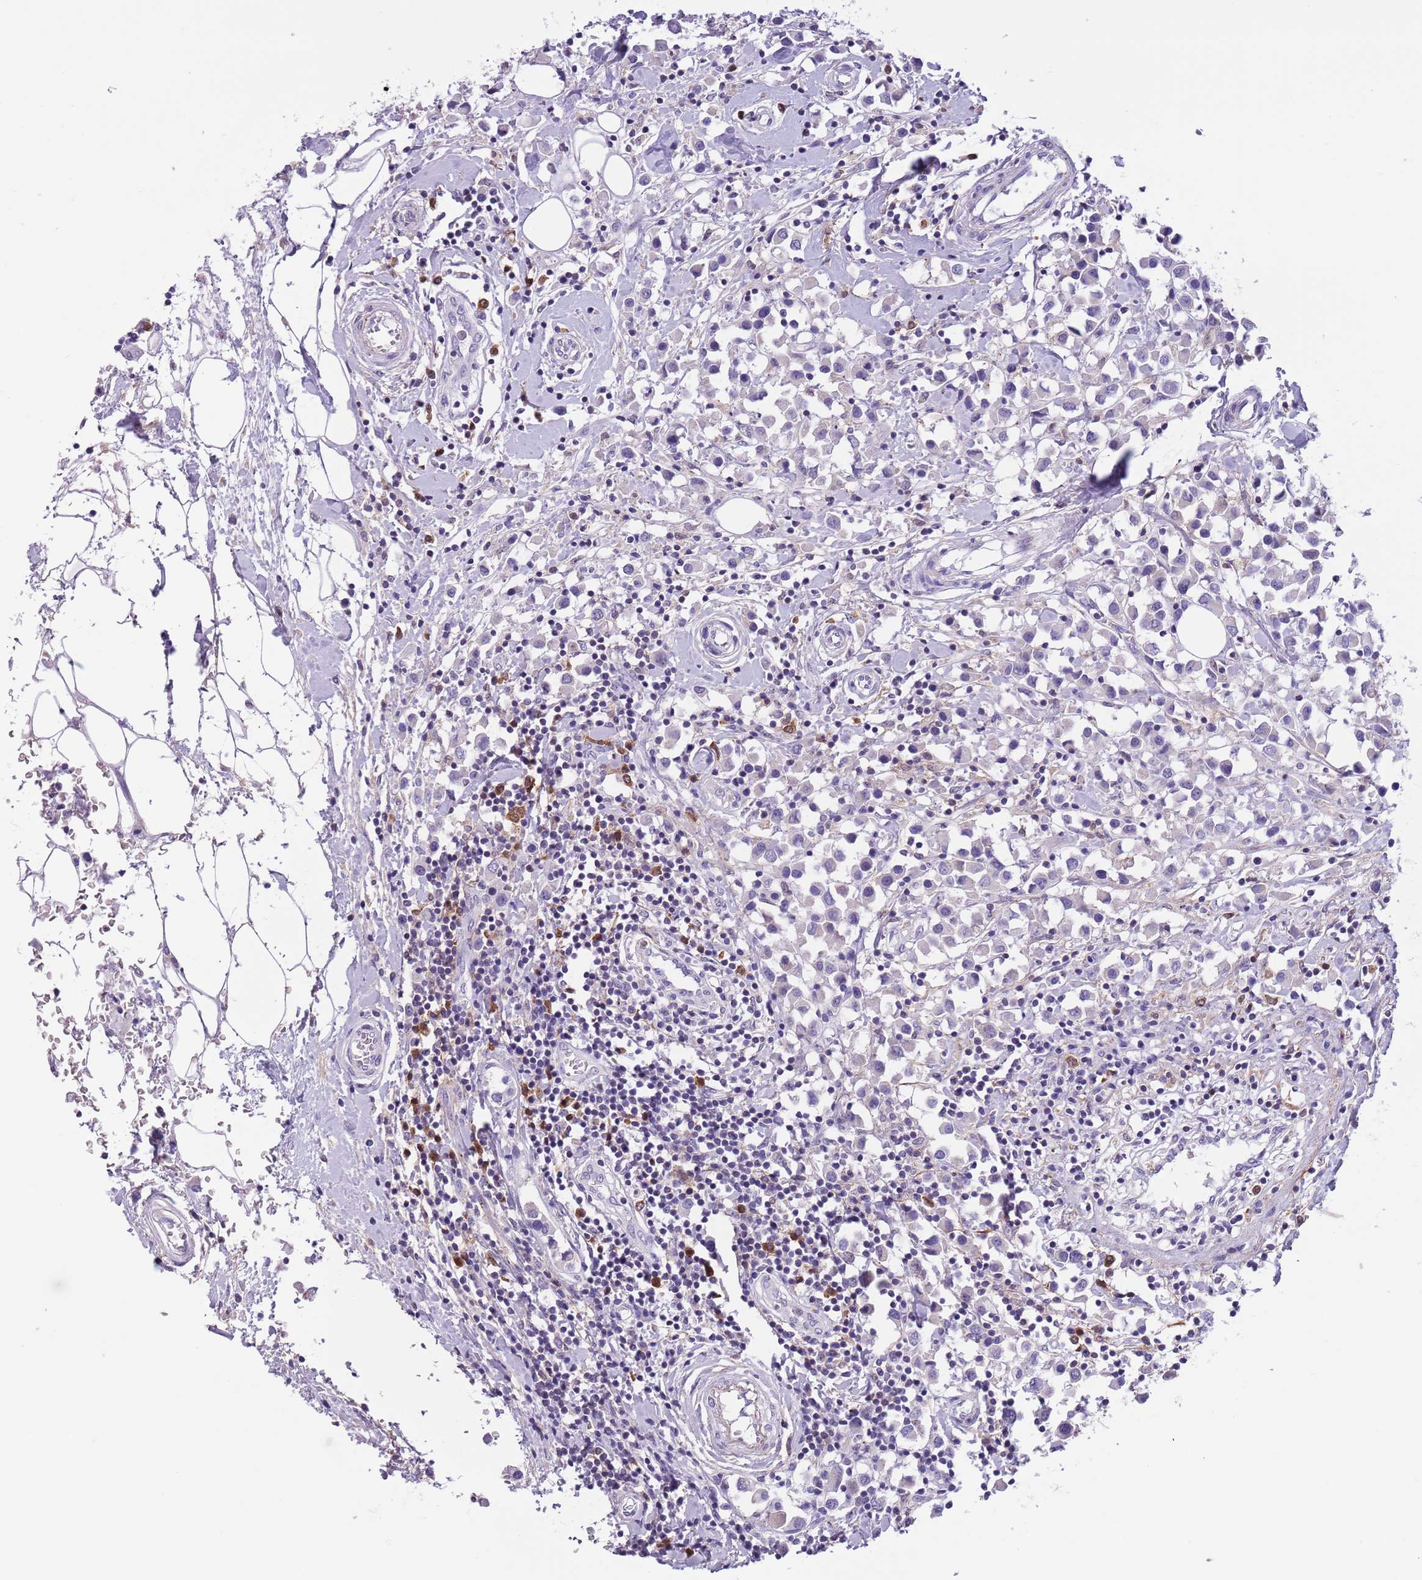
{"staining": {"intensity": "negative", "quantity": "none", "location": "none"}, "tissue": "breast cancer", "cell_type": "Tumor cells", "image_type": "cancer", "snomed": [{"axis": "morphology", "description": "Duct carcinoma"}, {"axis": "topography", "description": "Breast"}], "caption": "Immunohistochemistry histopathology image of human breast cancer (invasive ductal carcinoma) stained for a protein (brown), which reveals no staining in tumor cells.", "gene": "PFKFB2", "patient": {"sex": "female", "age": 61}}